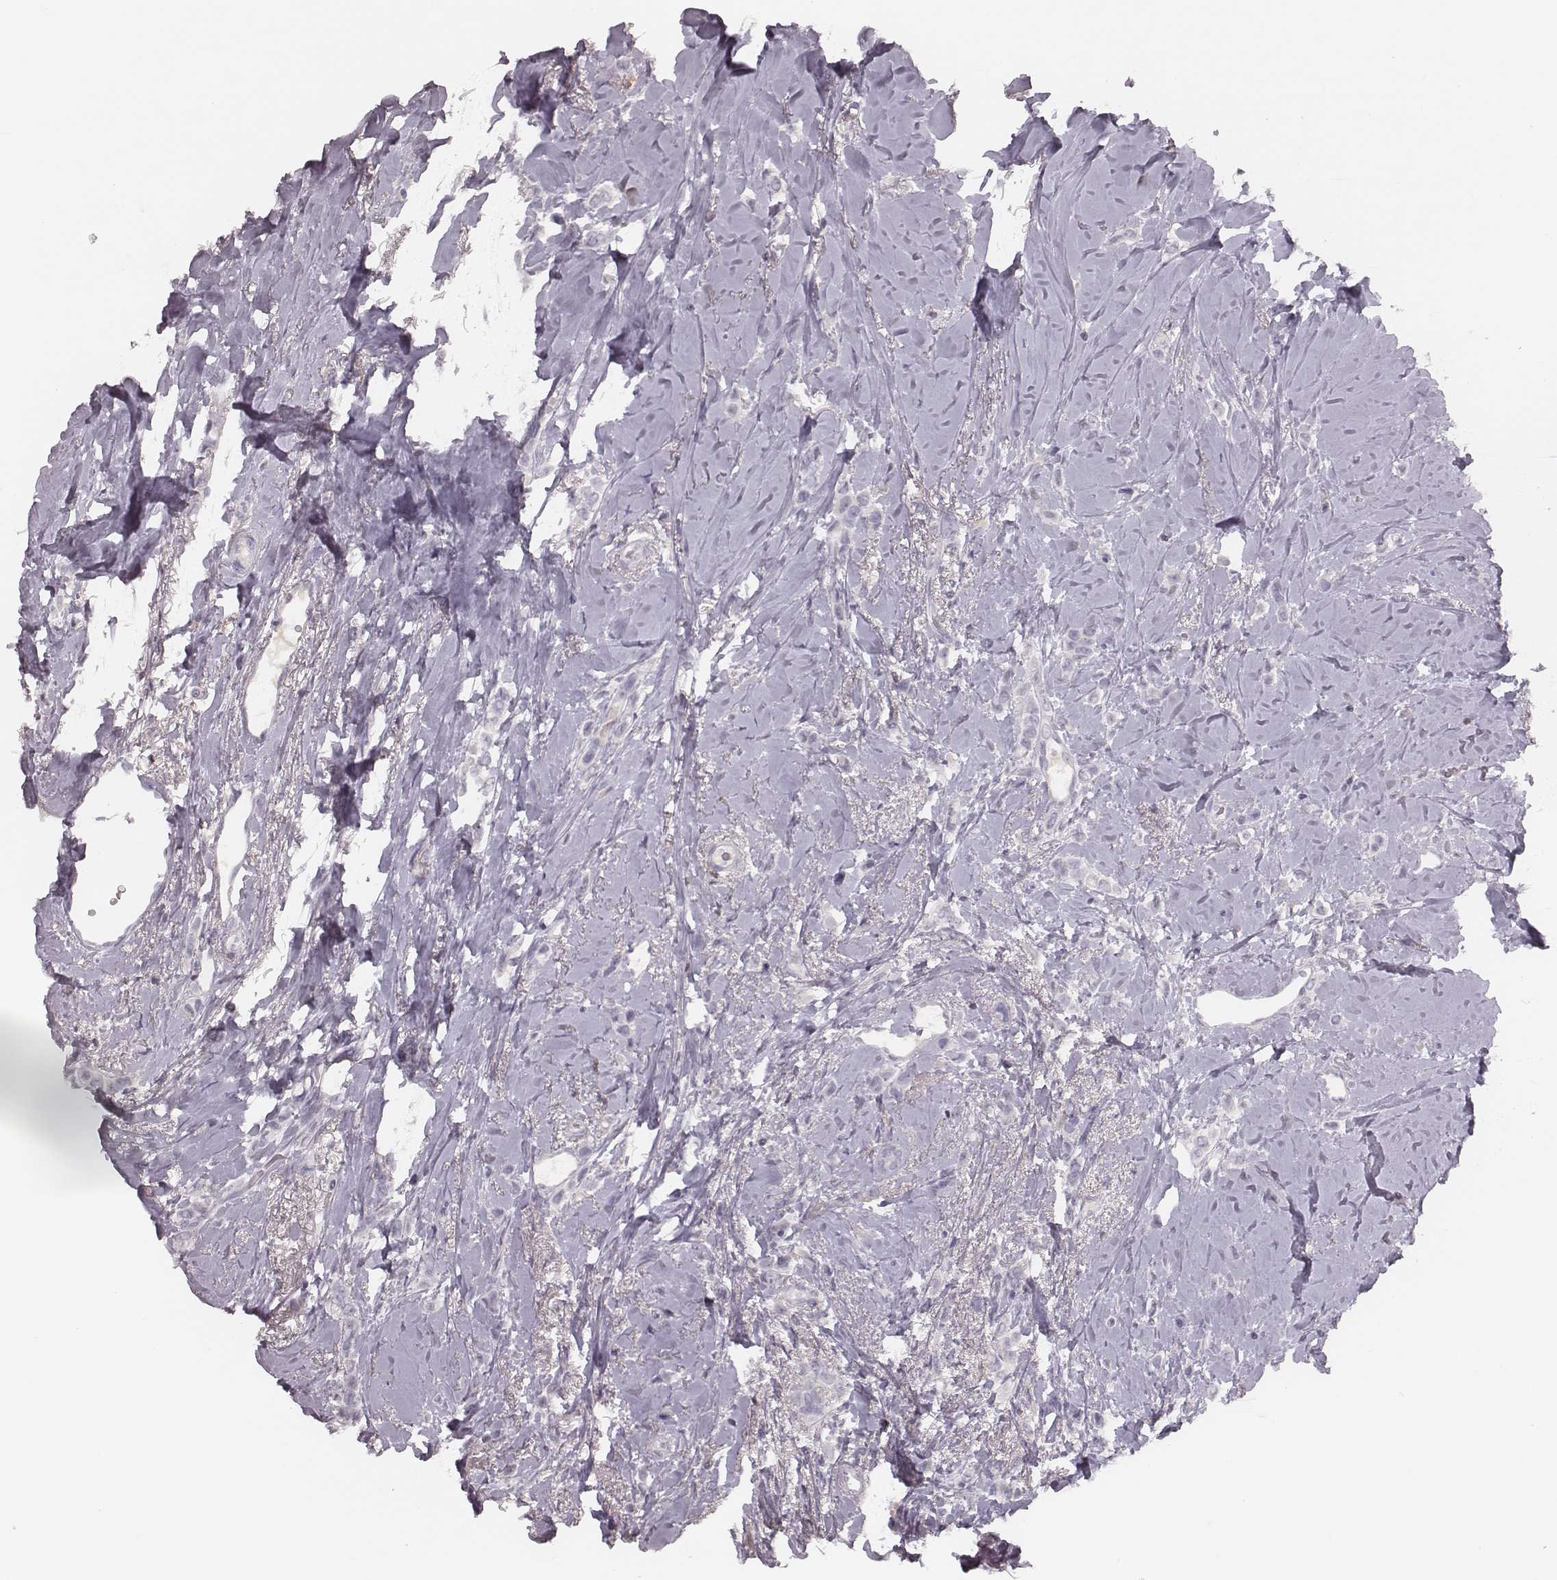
{"staining": {"intensity": "negative", "quantity": "none", "location": "none"}, "tissue": "breast cancer", "cell_type": "Tumor cells", "image_type": "cancer", "snomed": [{"axis": "morphology", "description": "Lobular carcinoma"}, {"axis": "topography", "description": "Breast"}], "caption": "The image reveals no significant staining in tumor cells of breast lobular carcinoma. (Brightfield microscopy of DAB immunohistochemistry at high magnification).", "gene": "PDCD1", "patient": {"sex": "female", "age": 66}}